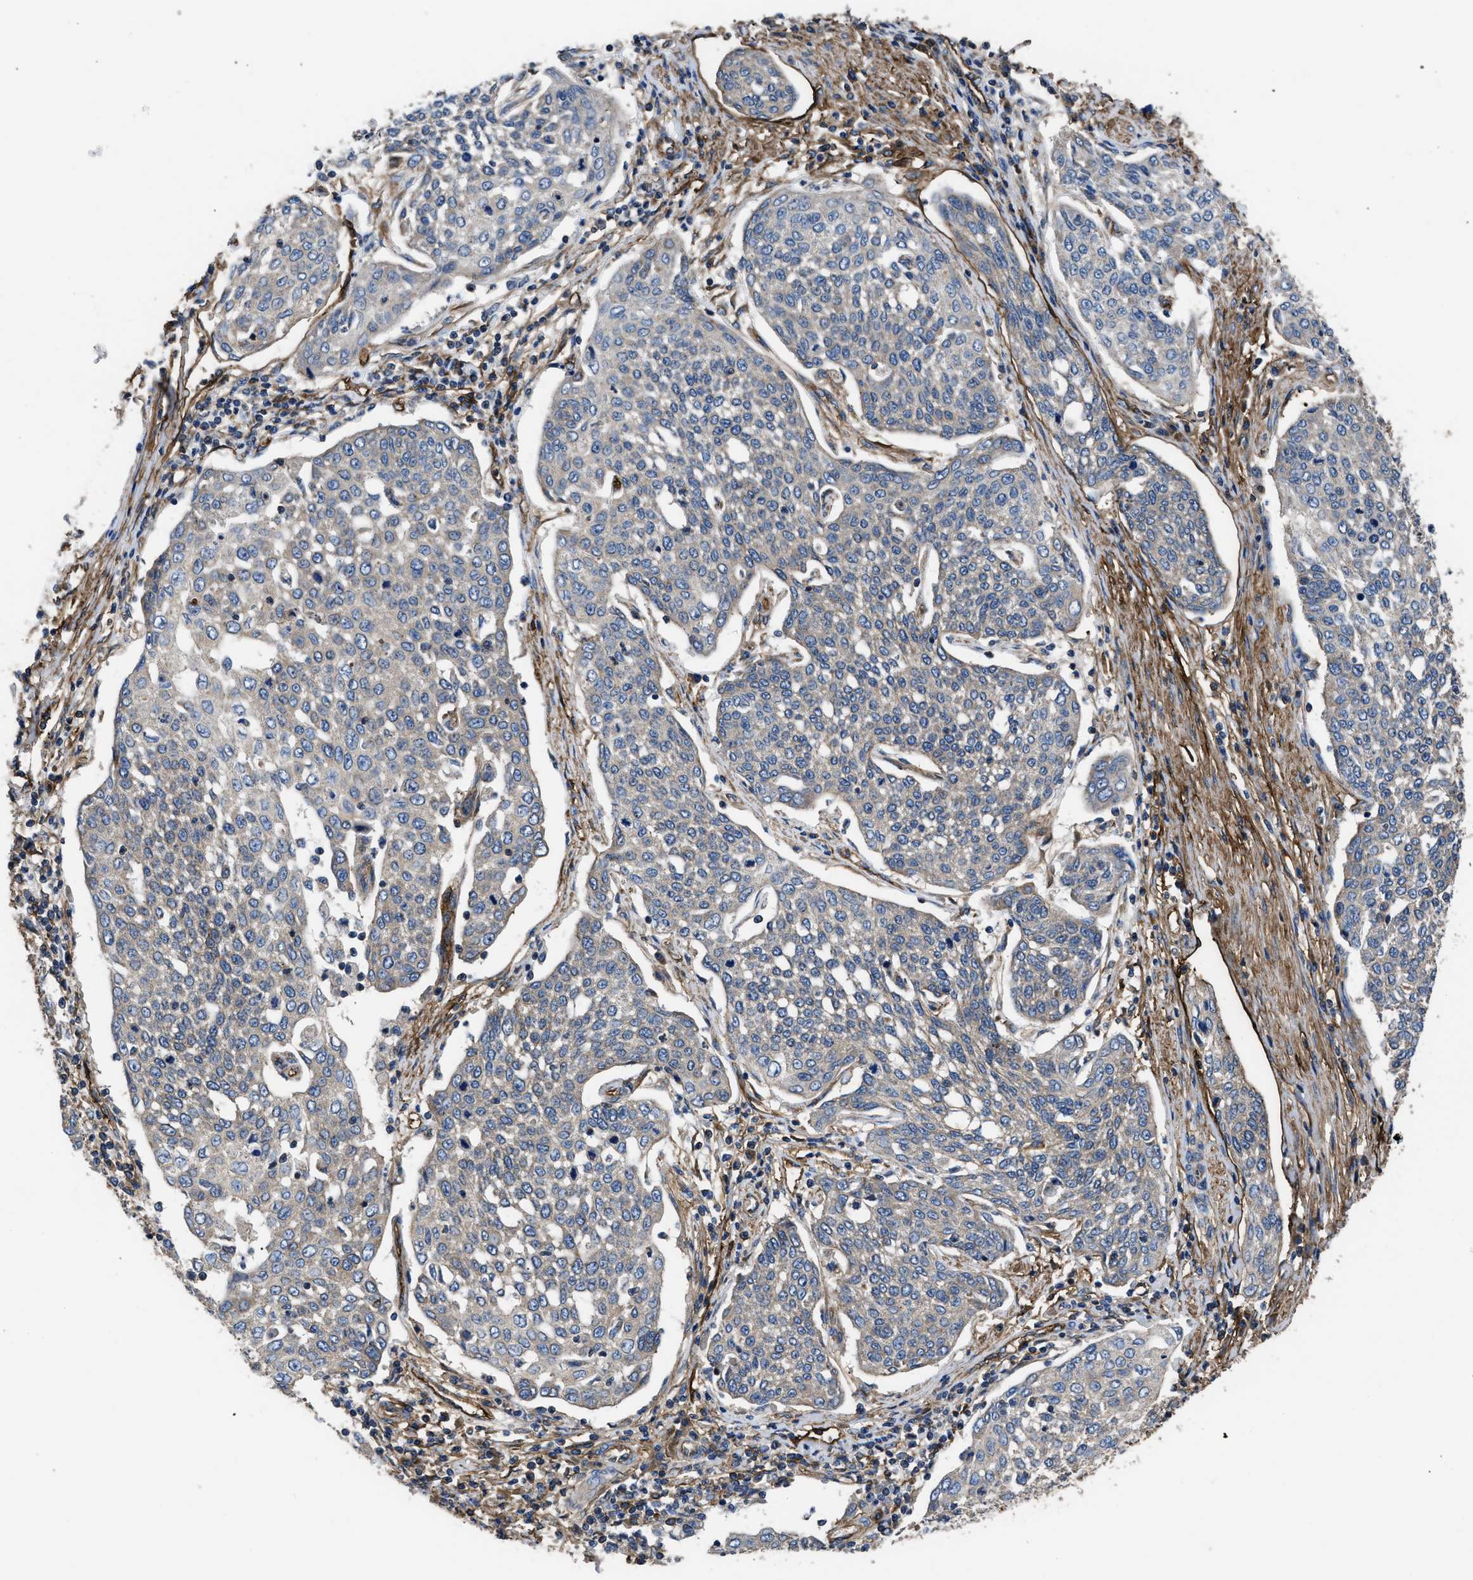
{"staining": {"intensity": "negative", "quantity": "none", "location": "none"}, "tissue": "cervical cancer", "cell_type": "Tumor cells", "image_type": "cancer", "snomed": [{"axis": "morphology", "description": "Squamous cell carcinoma, NOS"}, {"axis": "topography", "description": "Cervix"}], "caption": "IHC photomicrograph of human cervical cancer (squamous cell carcinoma) stained for a protein (brown), which demonstrates no staining in tumor cells.", "gene": "NT5E", "patient": {"sex": "female", "age": 34}}